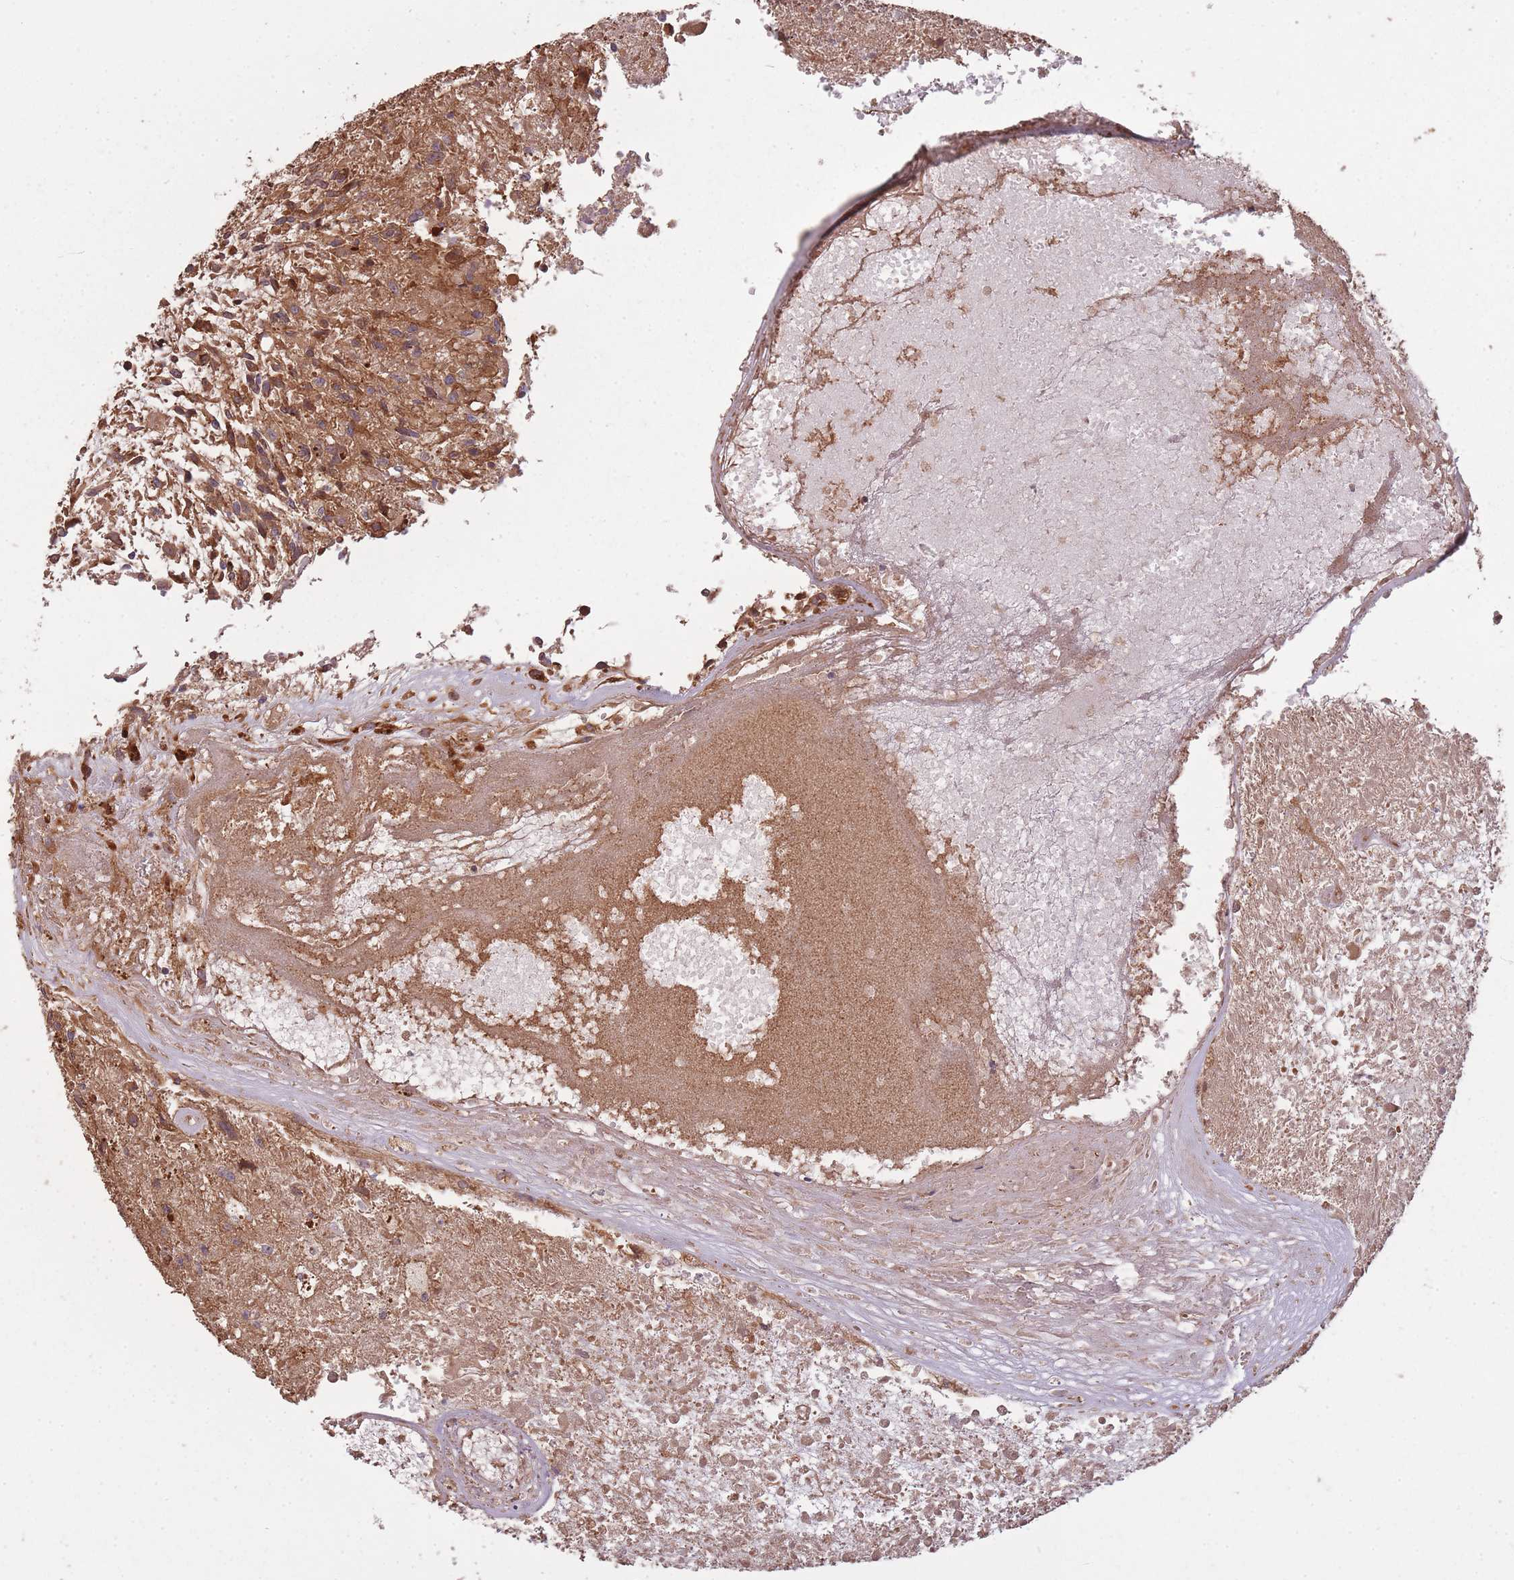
{"staining": {"intensity": "moderate", "quantity": "<25%", "location": "cytoplasmic/membranous"}, "tissue": "glioma", "cell_type": "Tumor cells", "image_type": "cancer", "snomed": [{"axis": "morphology", "description": "Glioma, malignant, High grade"}, {"axis": "topography", "description": "Brain"}], "caption": "A histopathology image of human malignant glioma (high-grade) stained for a protein shows moderate cytoplasmic/membranous brown staining in tumor cells.", "gene": "ARMH3", "patient": {"sex": "male", "age": 56}}